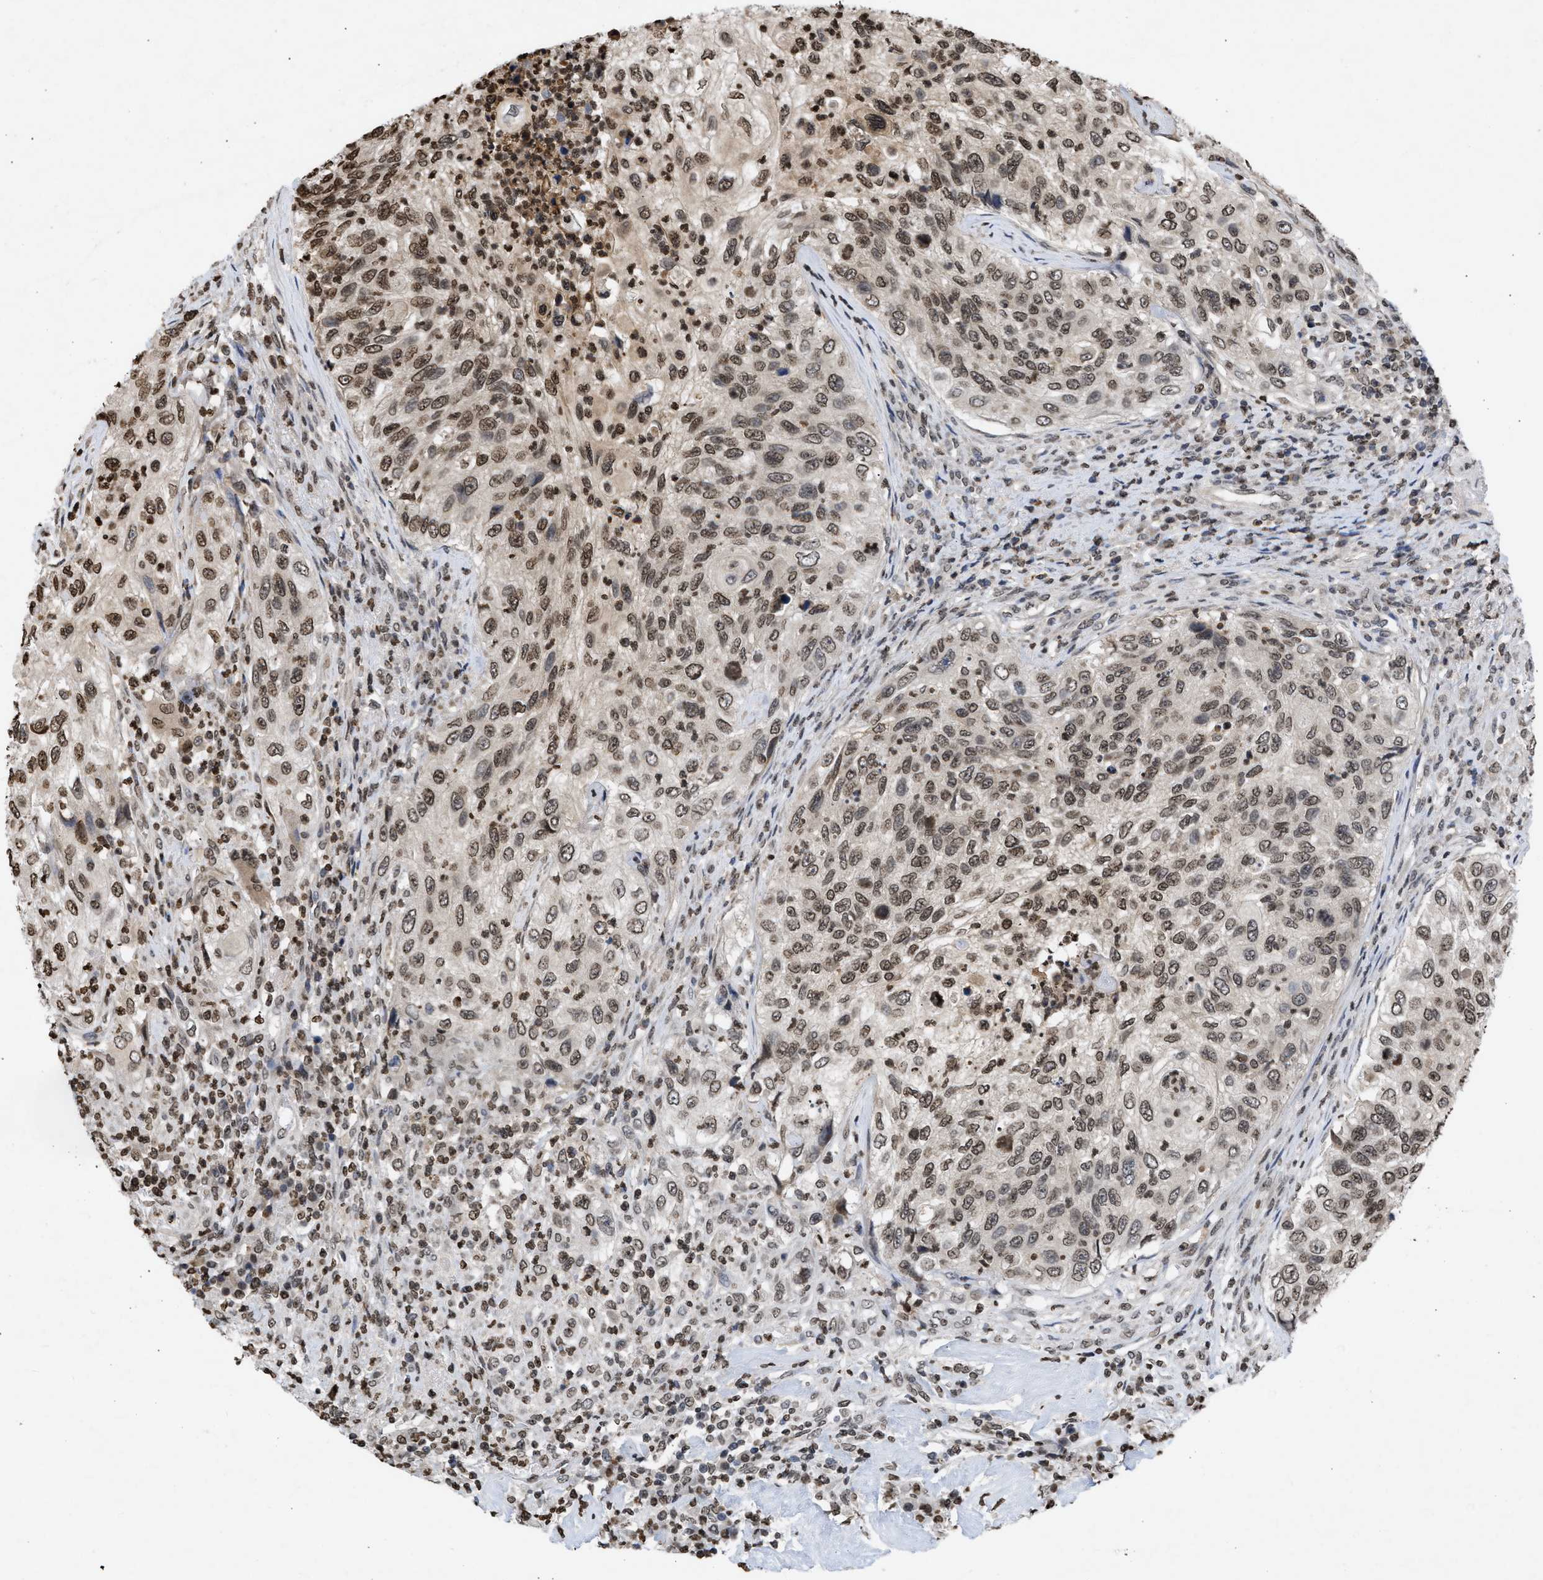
{"staining": {"intensity": "moderate", "quantity": ">75%", "location": "nuclear"}, "tissue": "urothelial cancer", "cell_type": "Tumor cells", "image_type": "cancer", "snomed": [{"axis": "morphology", "description": "Urothelial carcinoma, High grade"}, {"axis": "topography", "description": "Urinary bladder"}], "caption": "Tumor cells display medium levels of moderate nuclear expression in approximately >75% of cells in high-grade urothelial carcinoma. The protein is shown in brown color, while the nuclei are stained blue.", "gene": "NUP35", "patient": {"sex": "female", "age": 60}}